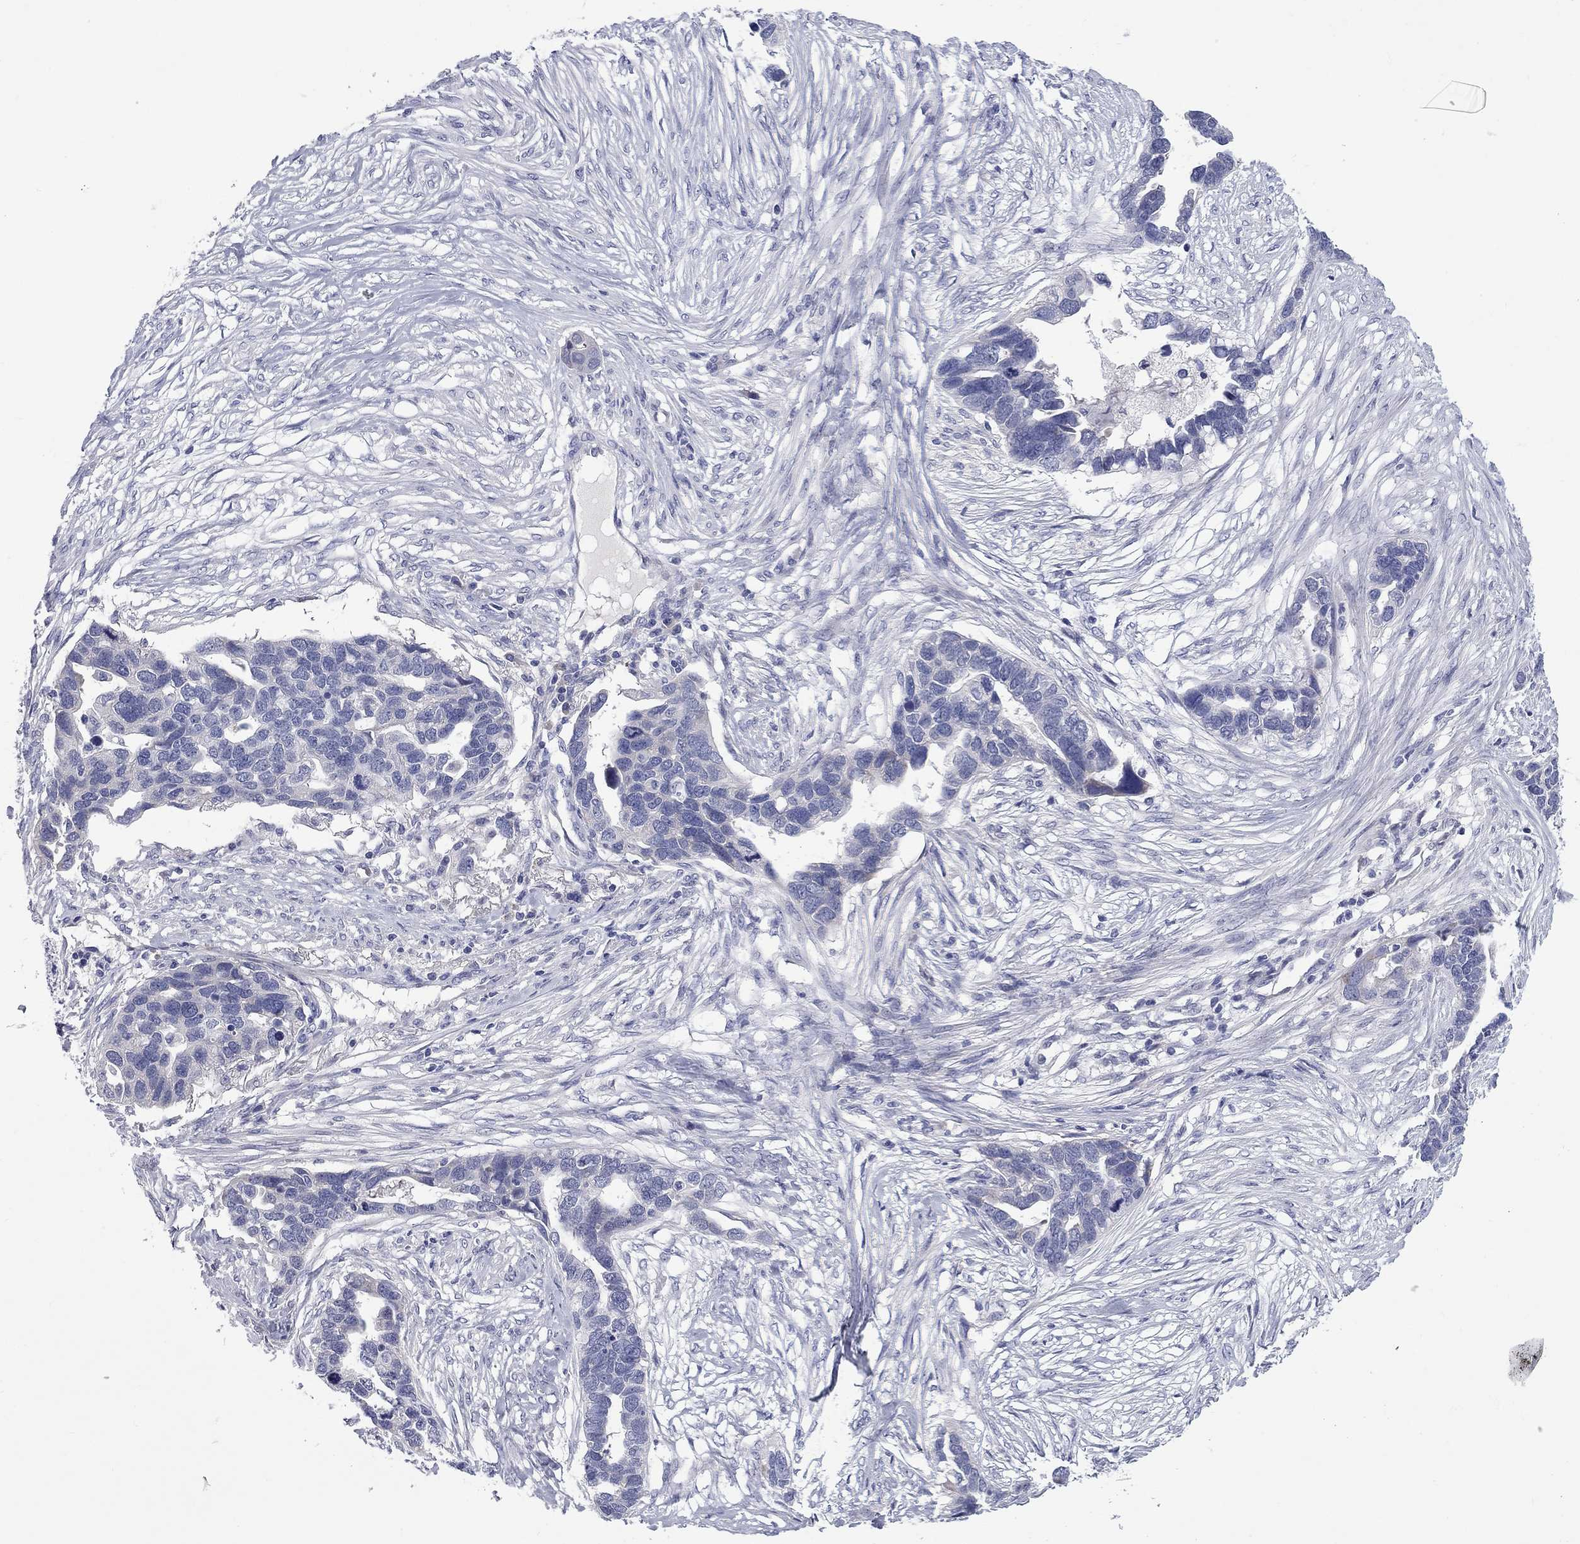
{"staining": {"intensity": "negative", "quantity": "none", "location": "none"}, "tissue": "ovarian cancer", "cell_type": "Tumor cells", "image_type": "cancer", "snomed": [{"axis": "morphology", "description": "Cystadenocarcinoma, serous, NOS"}, {"axis": "topography", "description": "Ovary"}], "caption": "Tumor cells are negative for brown protein staining in ovarian cancer (serous cystadenocarcinoma). (DAB (3,3'-diaminobenzidine) immunohistochemistry (IHC) visualized using brightfield microscopy, high magnification).", "gene": "UNC119B", "patient": {"sex": "female", "age": 54}}